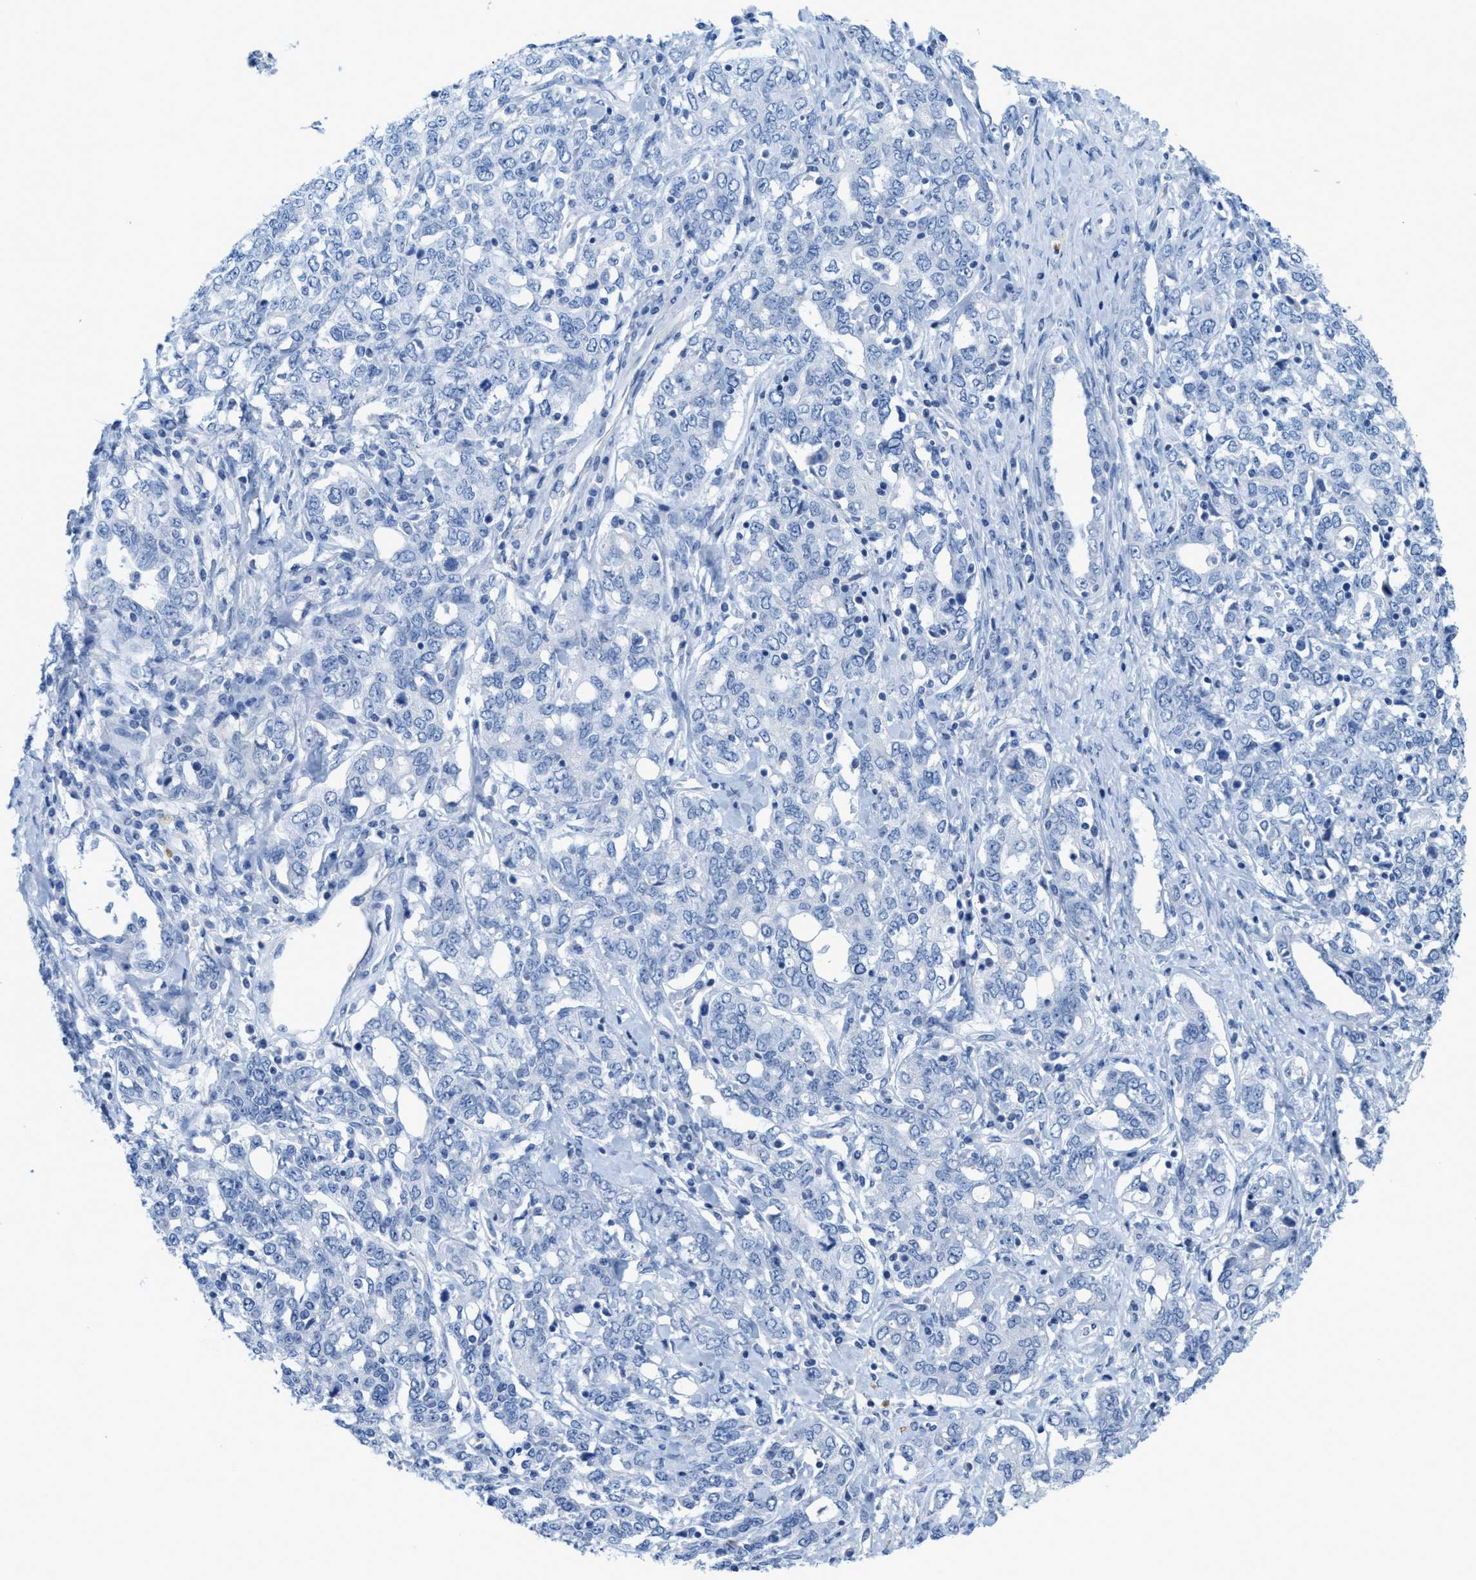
{"staining": {"intensity": "negative", "quantity": "none", "location": "none"}, "tissue": "ovarian cancer", "cell_type": "Tumor cells", "image_type": "cancer", "snomed": [{"axis": "morphology", "description": "Carcinoma, endometroid"}, {"axis": "topography", "description": "Ovary"}], "caption": "Immunohistochemistry (IHC) photomicrograph of human endometroid carcinoma (ovarian) stained for a protein (brown), which reveals no expression in tumor cells. (DAB immunohistochemistry with hematoxylin counter stain).", "gene": "CPA2", "patient": {"sex": "female", "age": 62}}